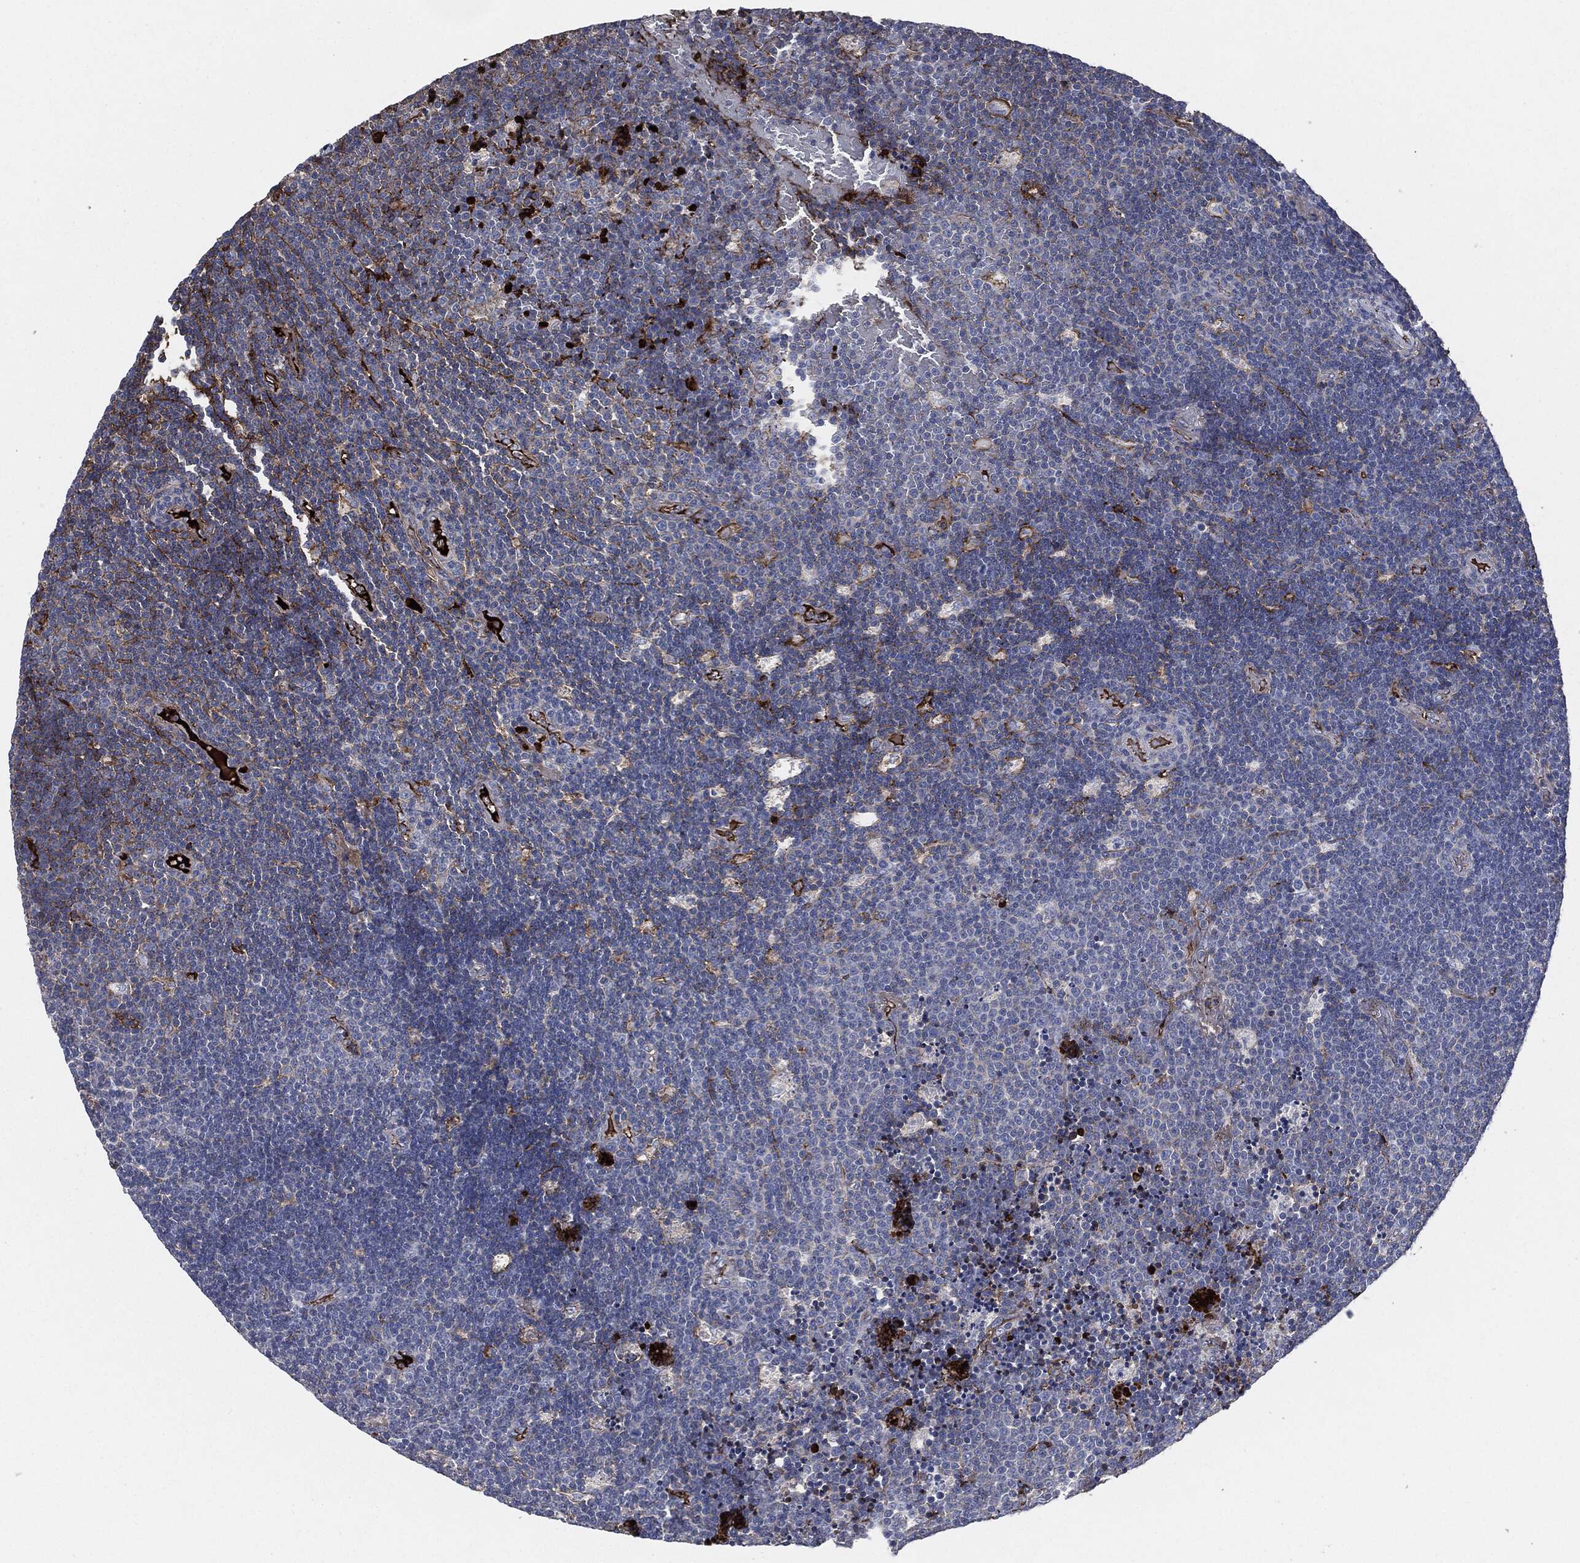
{"staining": {"intensity": "negative", "quantity": "none", "location": "none"}, "tissue": "lymphoma", "cell_type": "Tumor cells", "image_type": "cancer", "snomed": [{"axis": "morphology", "description": "Malignant lymphoma, non-Hodgkin's type, Low grade"}, {"axis": "topography", "description": "Brain"}], "caption": "An IHC micrograph of low-grade malignant lymphoma, non-Hodgkin's type is shown. There is no staining in tumor cells of low-grade malignant lymphoma, non-Hodgkin's type. Brightfield microscopy of immunohistochemistry (IHC) stained with DAB (3,3'-diaminobenzidine) (brown) and hematoxylin (blue), captured at high magnification.", "gene": "APOB", "patient": {"sex": "female", "age": 66}}